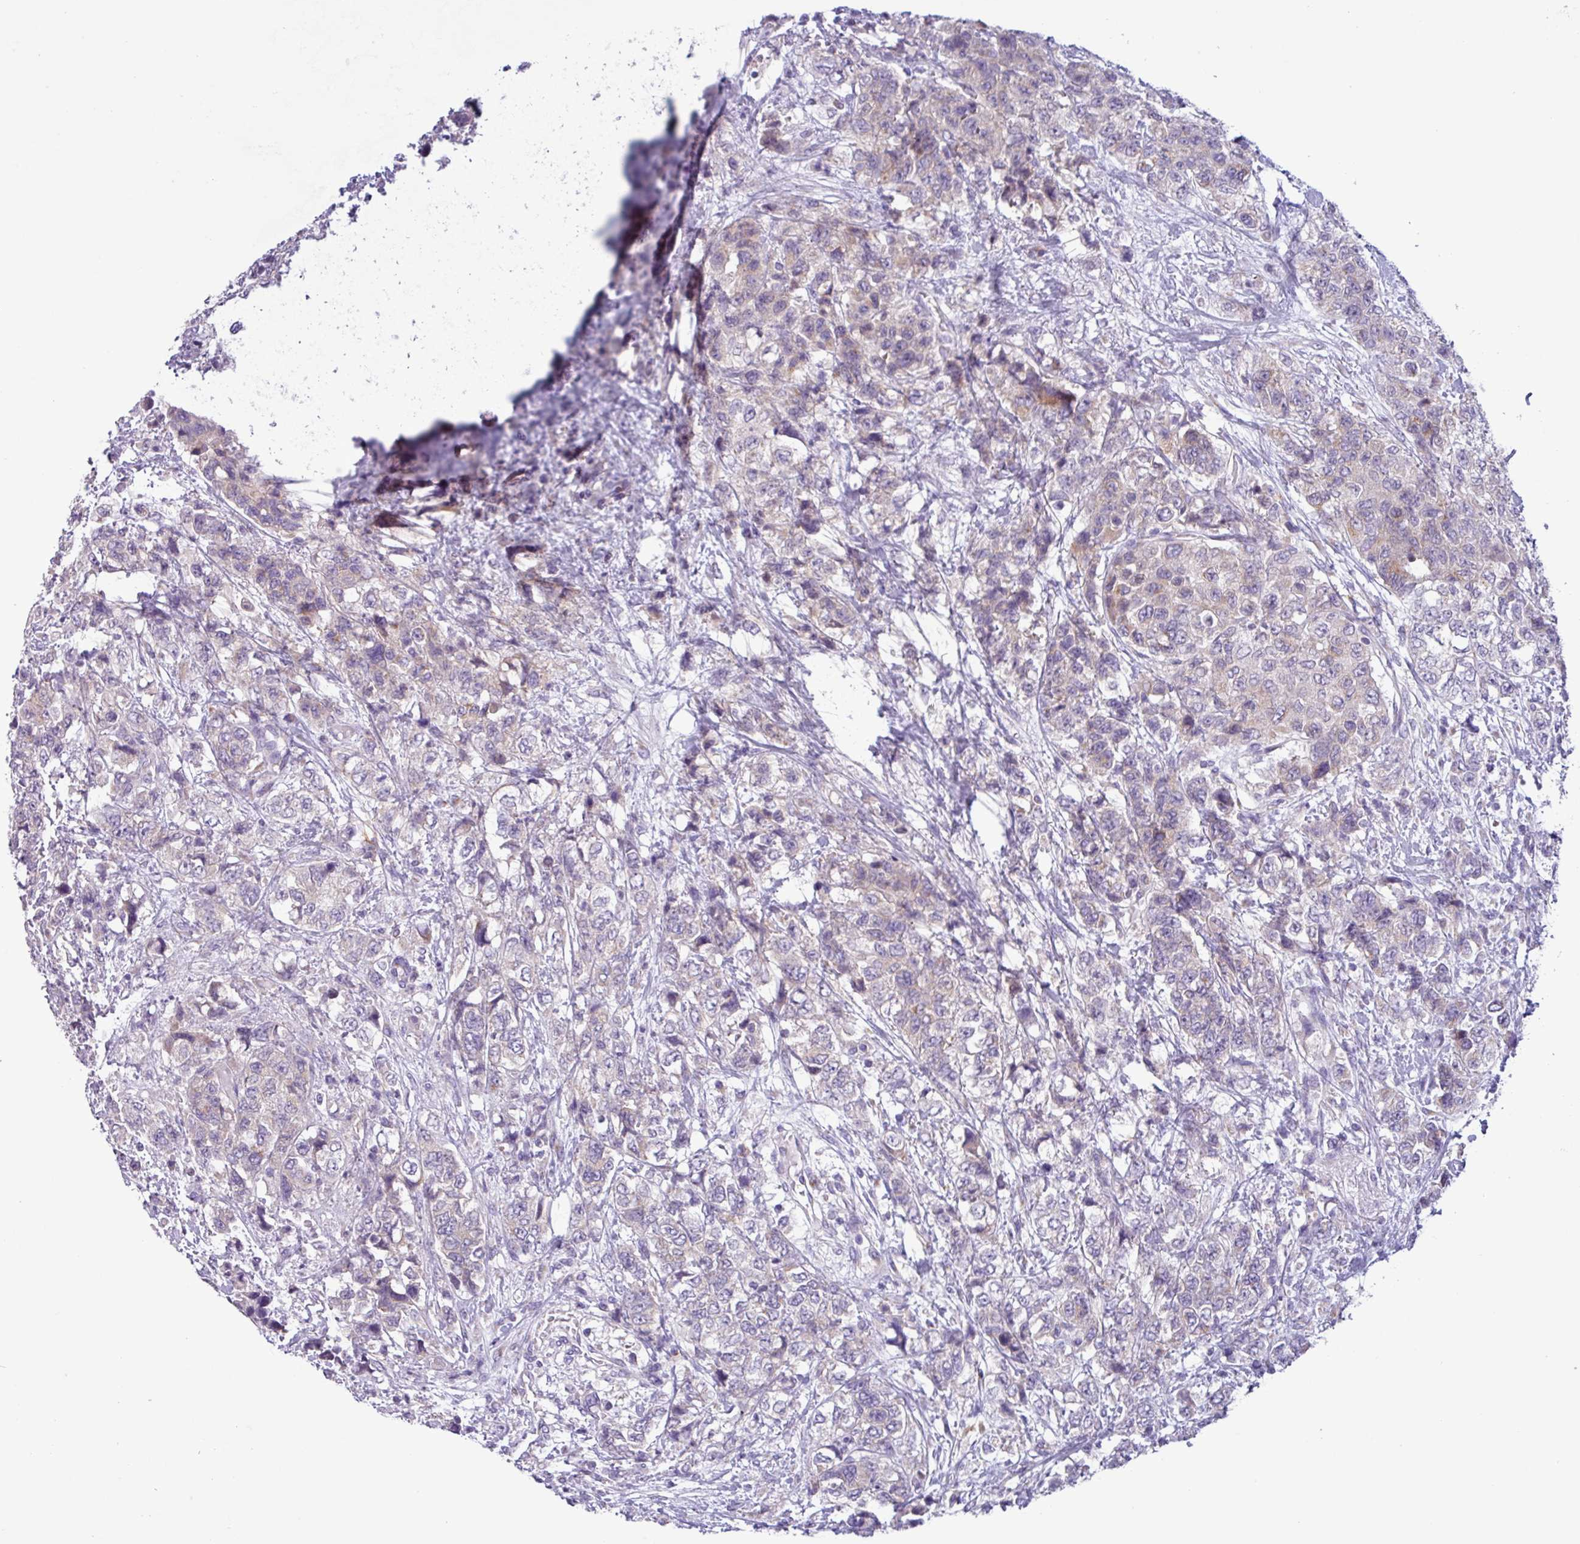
{"staining": {"intensity": "weak", "quantity": "<25%", "location": "cytoplasmic/membranous"}, "tissue": "urothelial cancer", "cell_type": "Tumor cells", "image_type": "cancer", "snomed": [{"axis": "morphology", "description": "Urothelial carcinoma, High grade"}, {"axis": "topography", "description": "Urinary bladder"}], "caption": "Image shows no protein positivity in tumor cells of high-grade urothelial carcinoma tissue.", "gene": "STIMATE", "patient": {"sex": "female", "age": 78}}